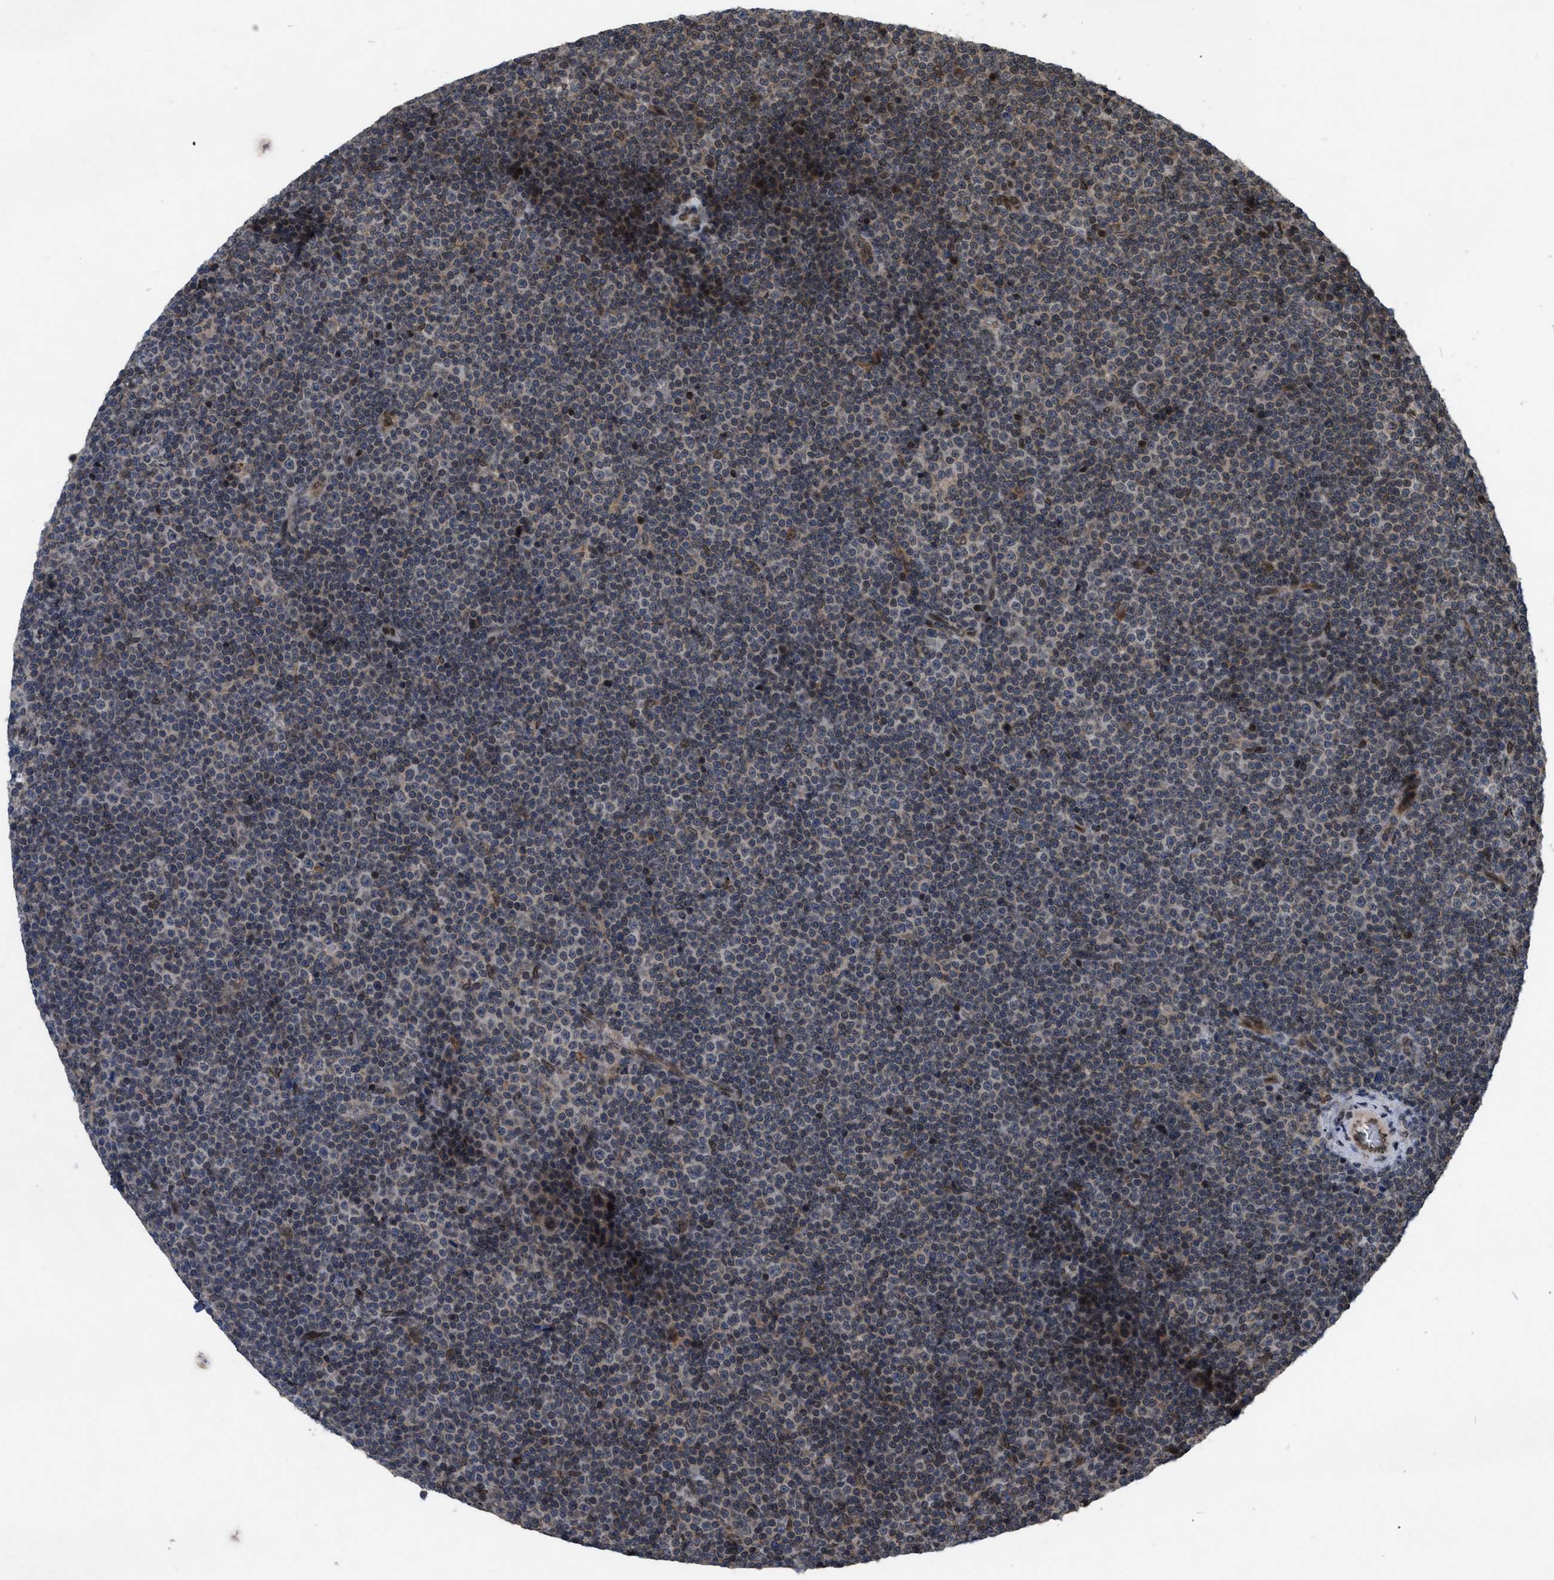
{"staining": {"intensity": "weak", "quantity": "25%-75%", "location": "nuclear"}, "tissue": "lymphoma", "cell_type": "Tumor cells", "image_type": "cancer", "snomed": [{"axis": "morphology", "description": "Malignant lymphoma, non-Hodgkin's type, Low grade"}, {"axis": "topography", "description": "Lymph node"}], "caption": "Lymphoma tissue shows weak nuclear staining in about 25%-75% of tumor cells", "gene": "CRY1", "patient": {"sex": "female", "age": 67}}